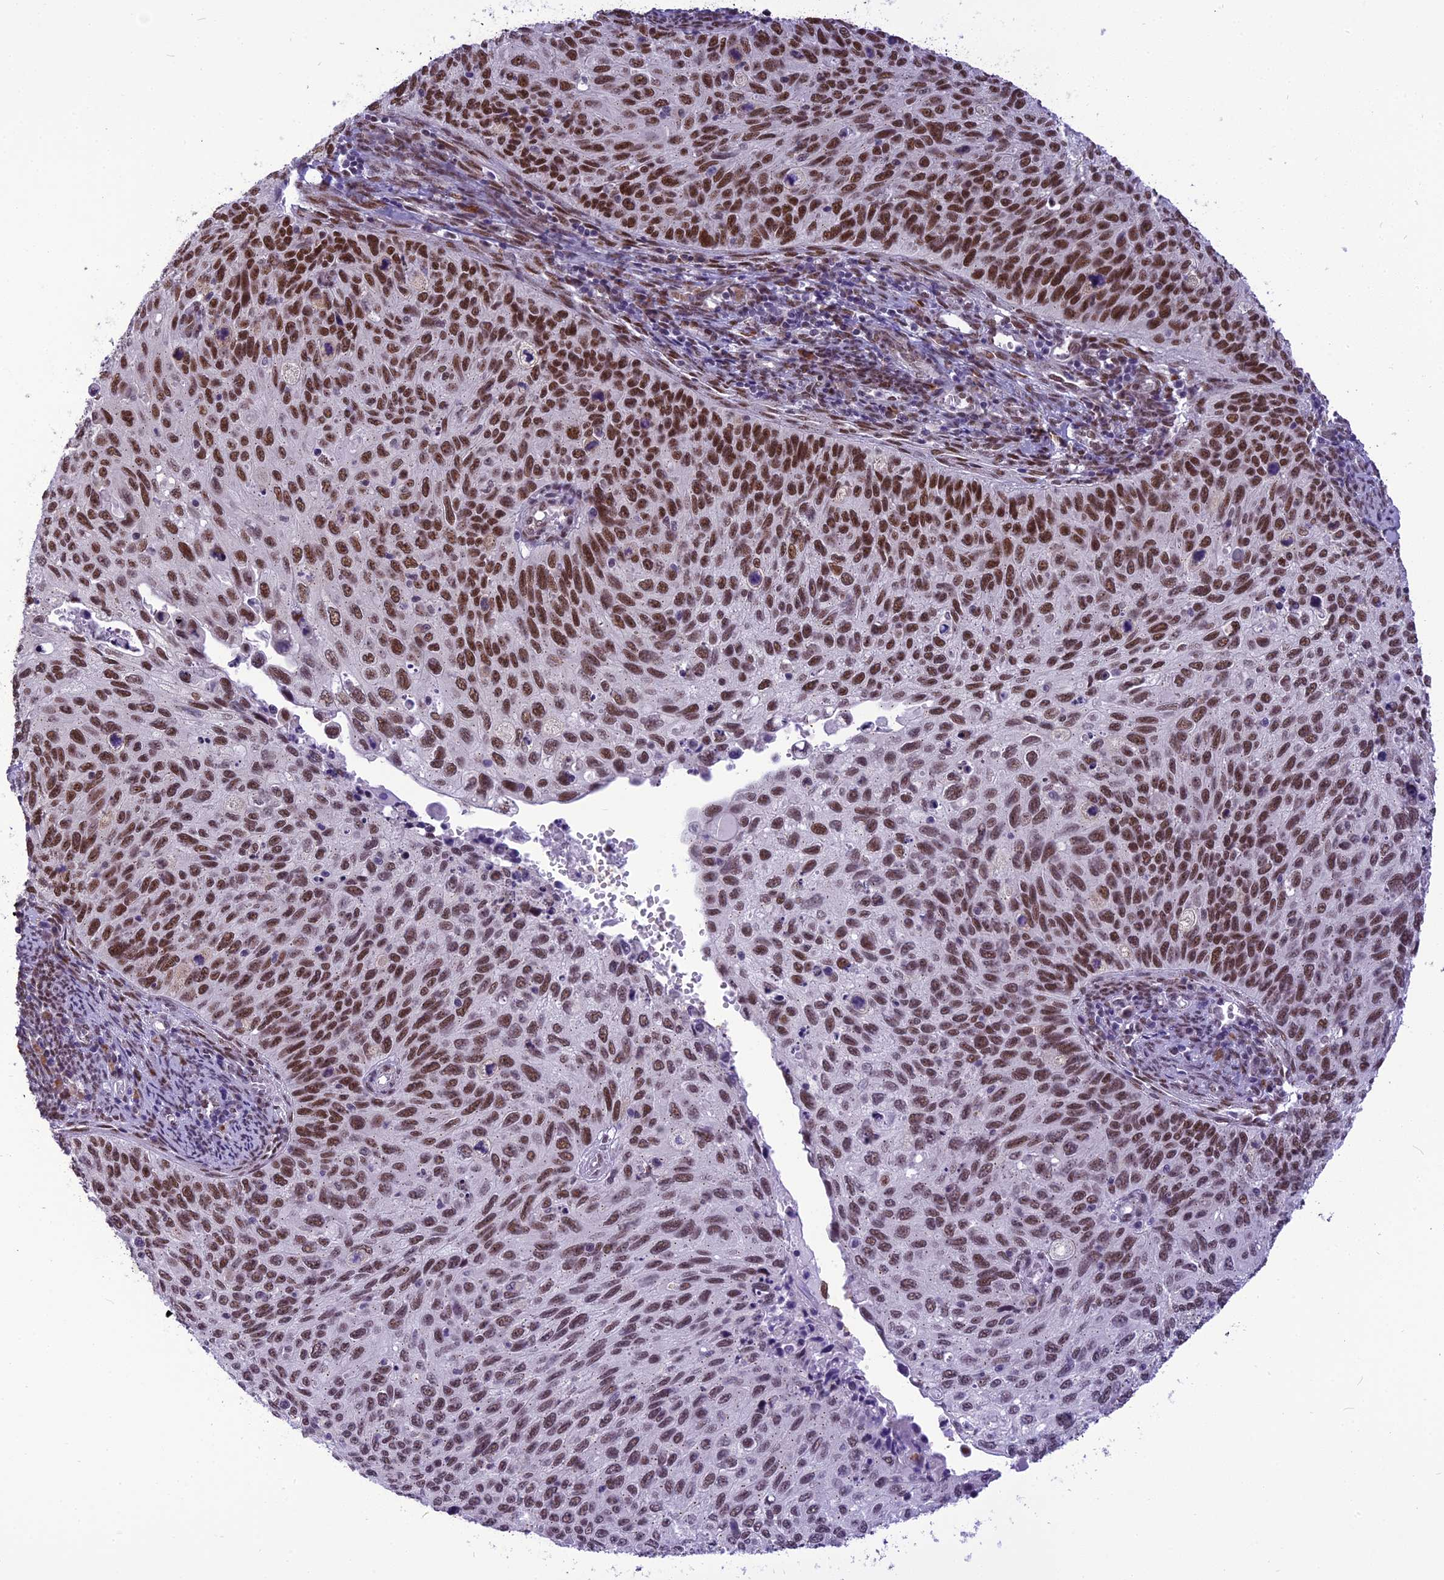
{"staining": {"intensity": "strong", "quantity": "25%-75%", "location": "nuclear"}, "tissue": "cervical cancer", "cell_type": "Tumor cells", "image_type": "cancer", "snomed": [{"axis": "morphology", "description": "Squamous cell carcinoma, NOS"}, {"axis": "topography", "description": "Cervix"}], "caption": "A histopathology image showing strong nuclear expression in approximately 25%-75% of tumor cells in cervical cancer (squamous cell carcinoma), as visualized by brown immunohistochemical staining.", "gene": "IRF2BP1", "patient": {"sex": "female", "age": 70}}